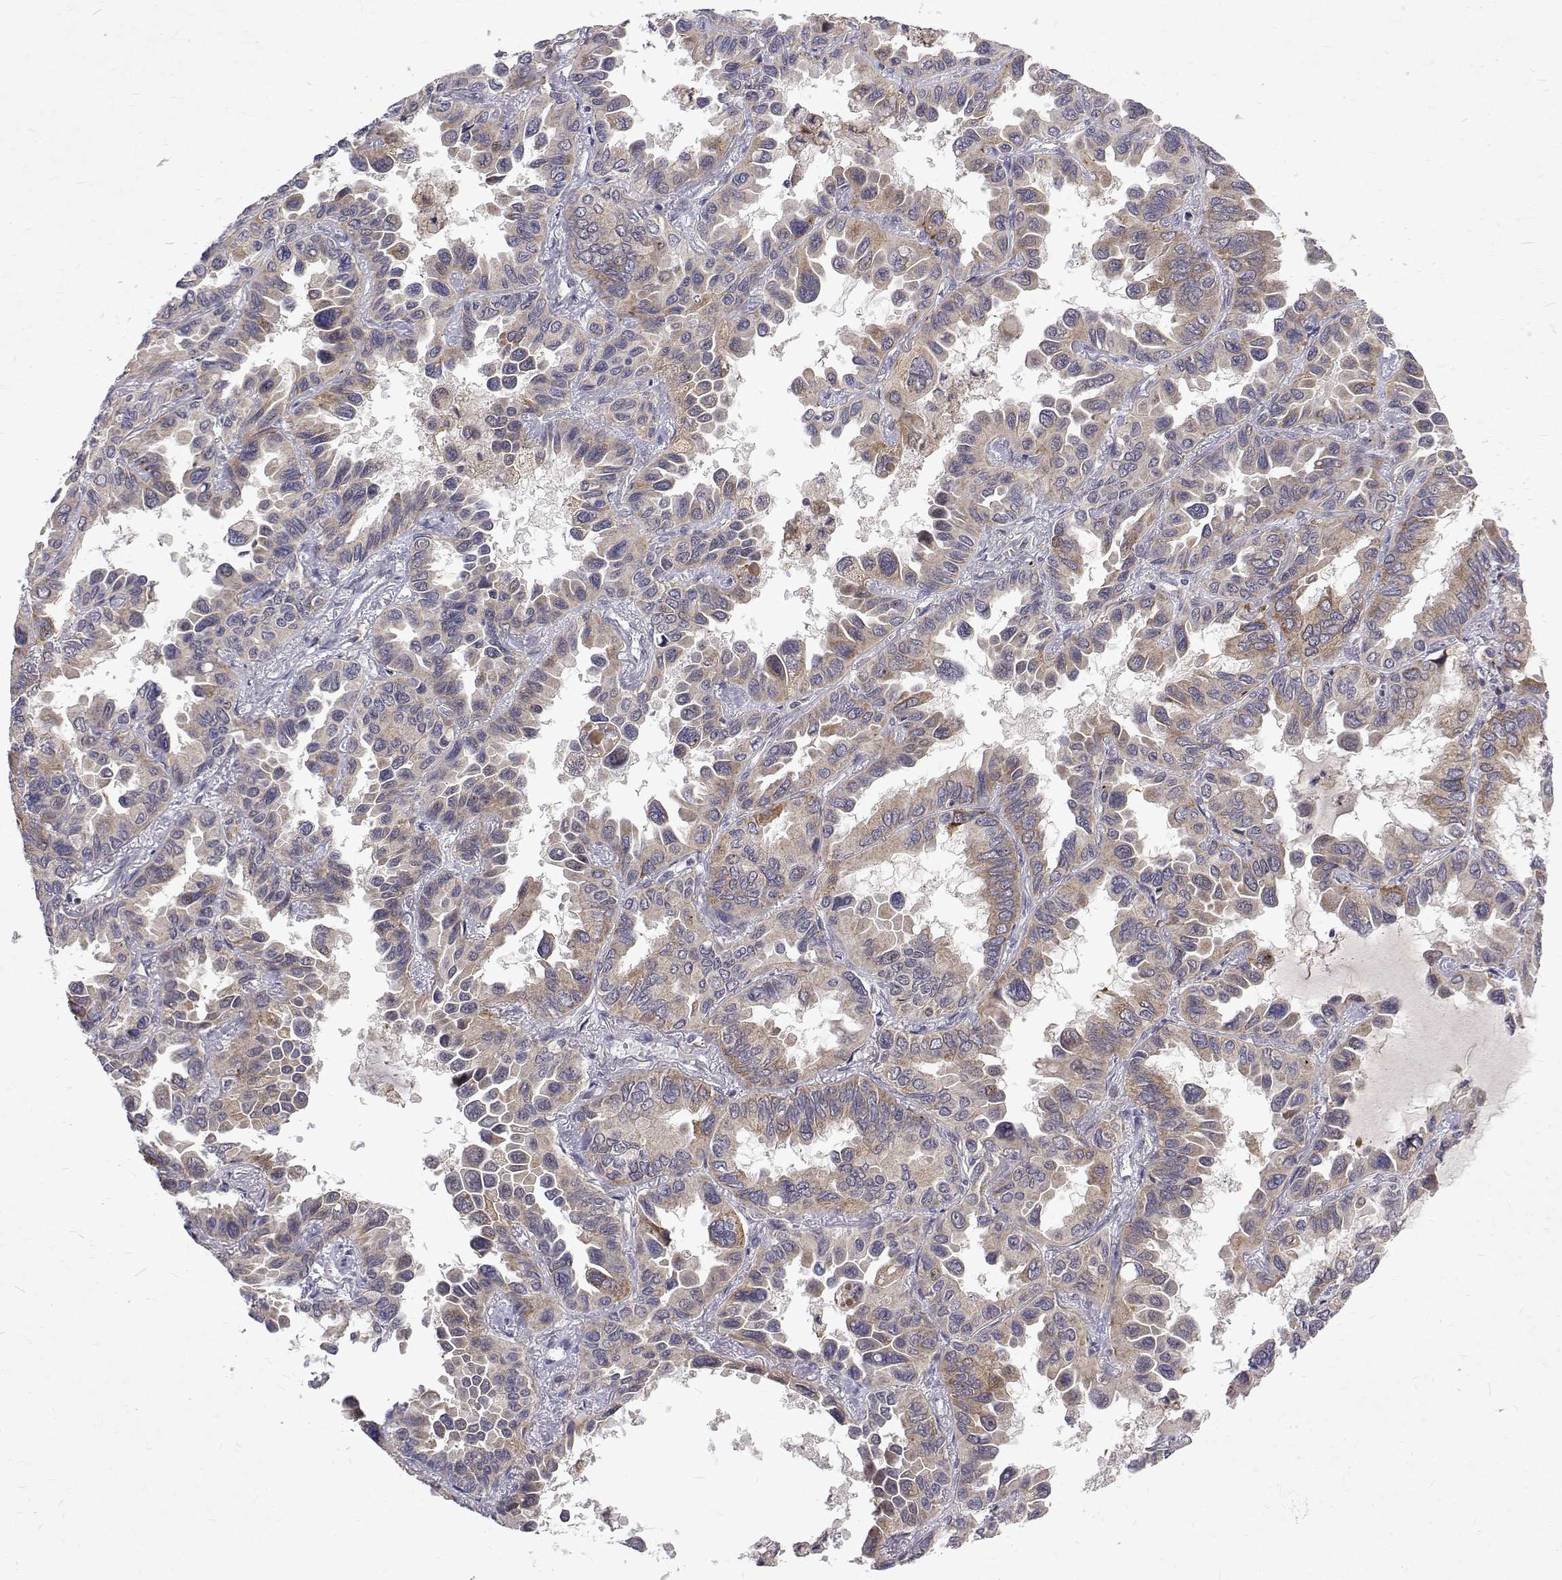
{"staining": {"intensity": "moderate", "quantity": ">75%", "location": "cytoplasmic/membranous"}, "tissue": "lung cancer", "cell_type": "Tumor cells", "image_type": "cancer", "snomed": [{"axis": "morphology", "description": "Adenocarcinoma, NOS"}, {"axis": "topography", "description": "Lung"}], "caption": "Lung cancer stained with a brown dye exhibits moderate cytoplasmic/membranous positive staining in approximately >75% of tumor cells.", "gene": "ALKBH8", "patient": {"sex": "male", "age": 64}}